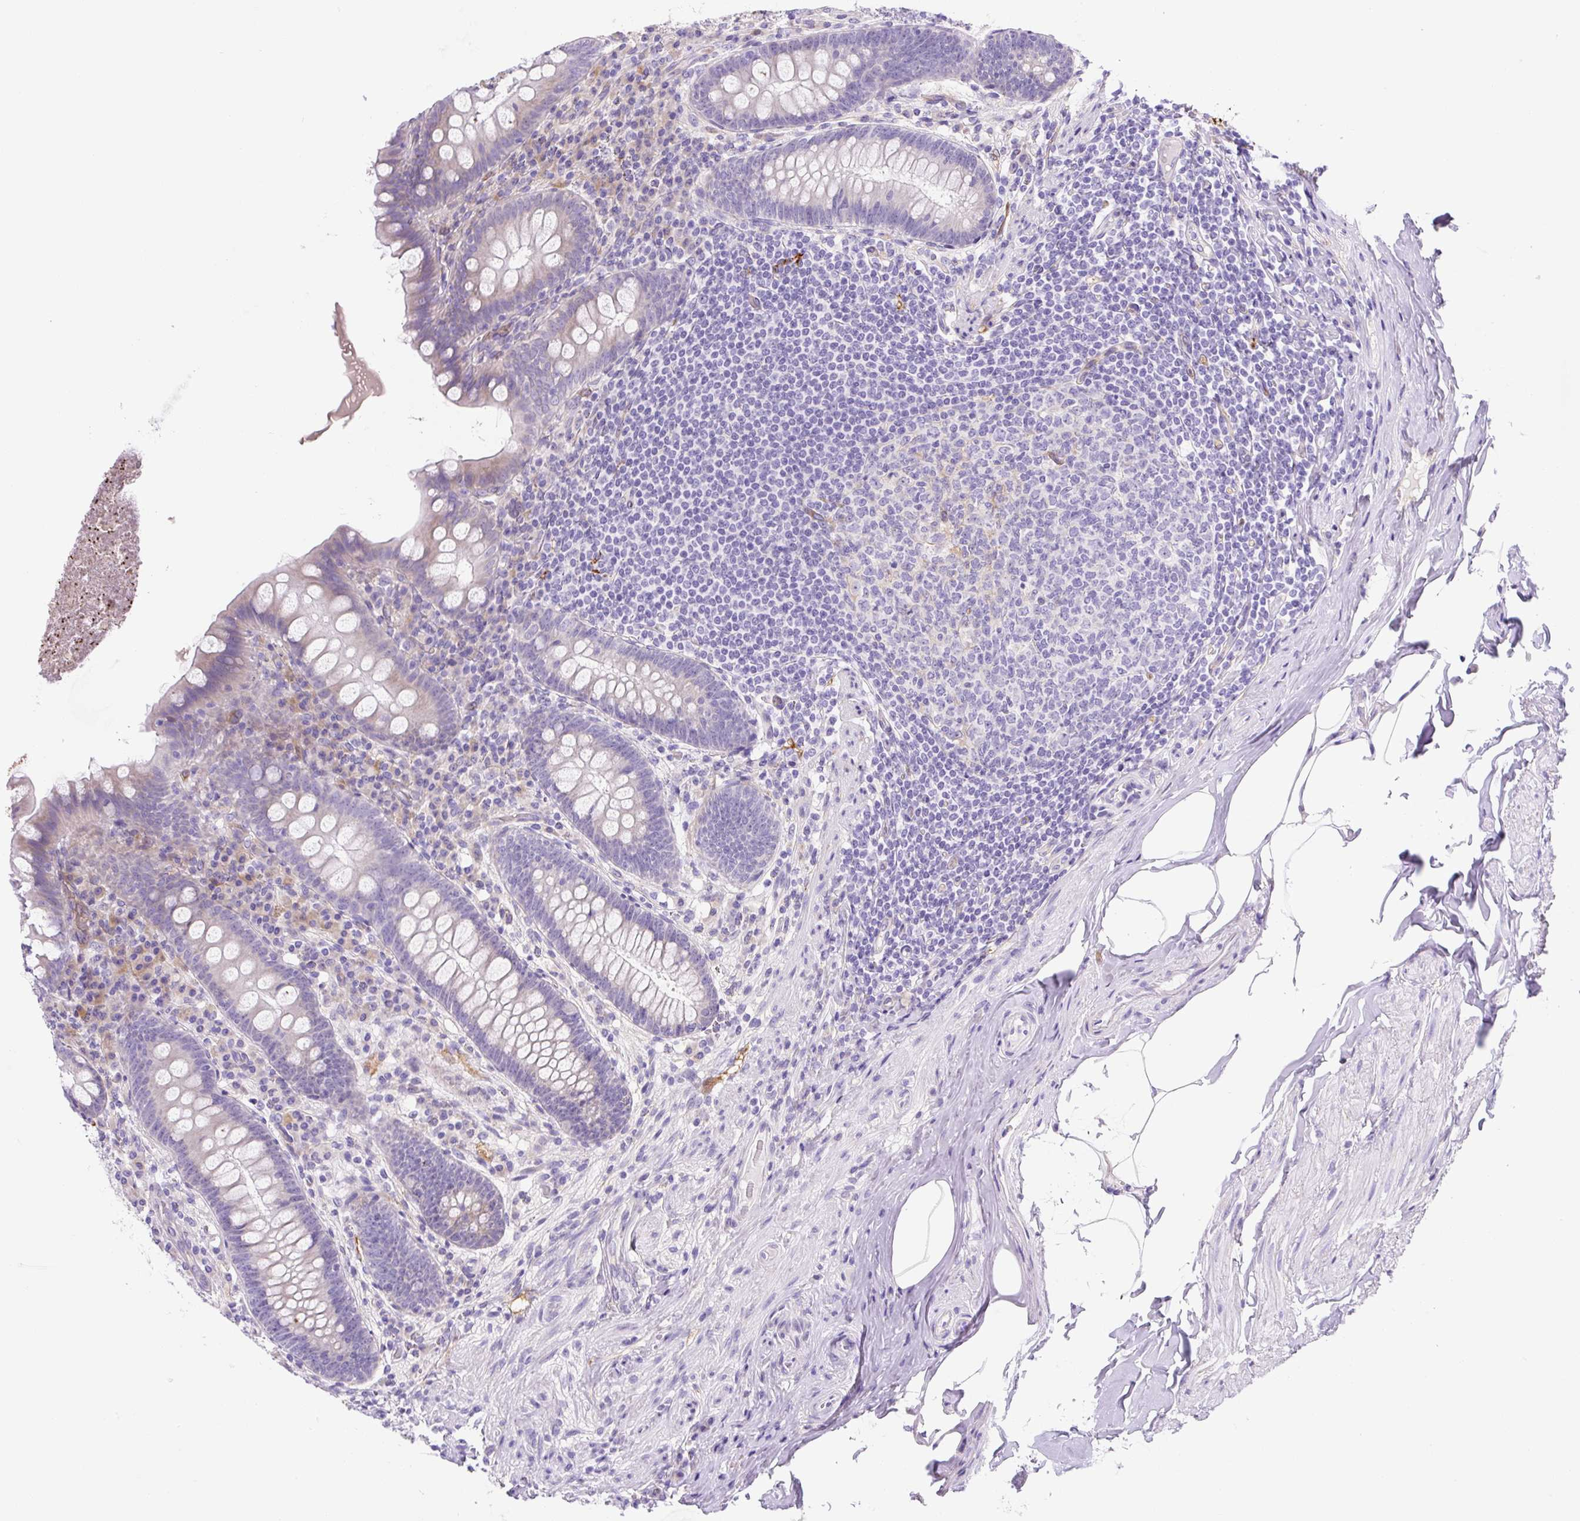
{"staining": {"intensity": "negative", "quantity": "none", "location": "none"}, "tissue": "appendix", "cell_type": "Glandular cells", "image_type": "normal", "snomed": [{"axis": "morphology", "description": "Normal tissue, NOS"}, {"axis": "topography", "description": "Appendix"}], "caption": "IHC photomicrograph of normal appendix: human appendix stained with DAB displays no significant protein staining in glandular cells. (DAB (3,3'-diaminobenzidine) immunohistochemistry (IHC), high magnification).", "gene": "ASB4", "patient": {"sex": "male", "age": 71}}